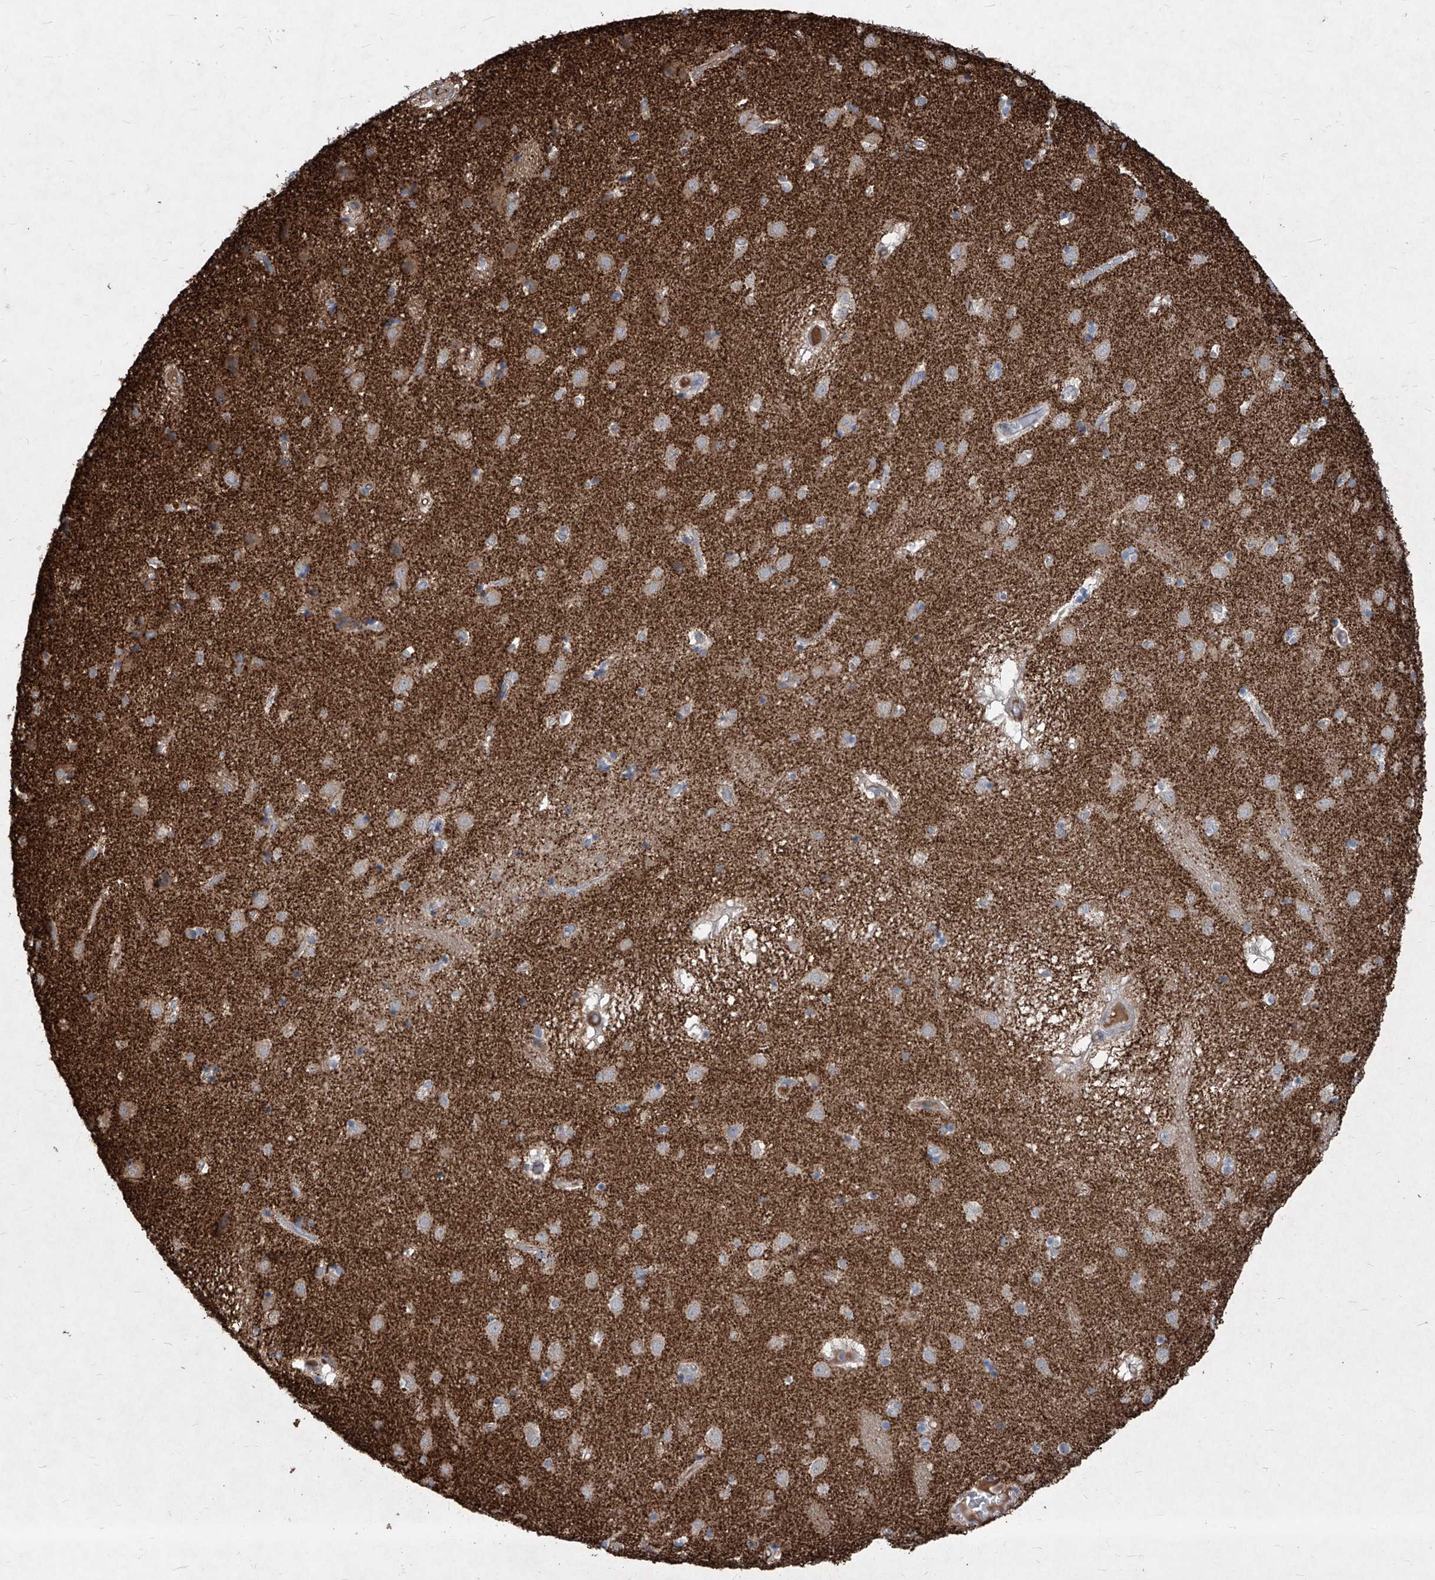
{"staining": {"intensity": "negative", "quantity": "none", "location": "none"}, "tissue": "caudate", "cell_type": "Glial cells", "image_type": "normal", "snomed": [{"axis": "morphology", "description": "Normal tissue, NOS"}, {"axis": "topography", "description": "Lateral ventricle wall"}], "caption": "This histopathology image is of unremarkable caudate stained with IHC to label a protein in brown with the nuclei are counter-stained blue. There is no staining in glial cells. (DAB IHC, high magnification).", "gene": "SYNGR1", "patient": {"sex": "male", "age": 70}}